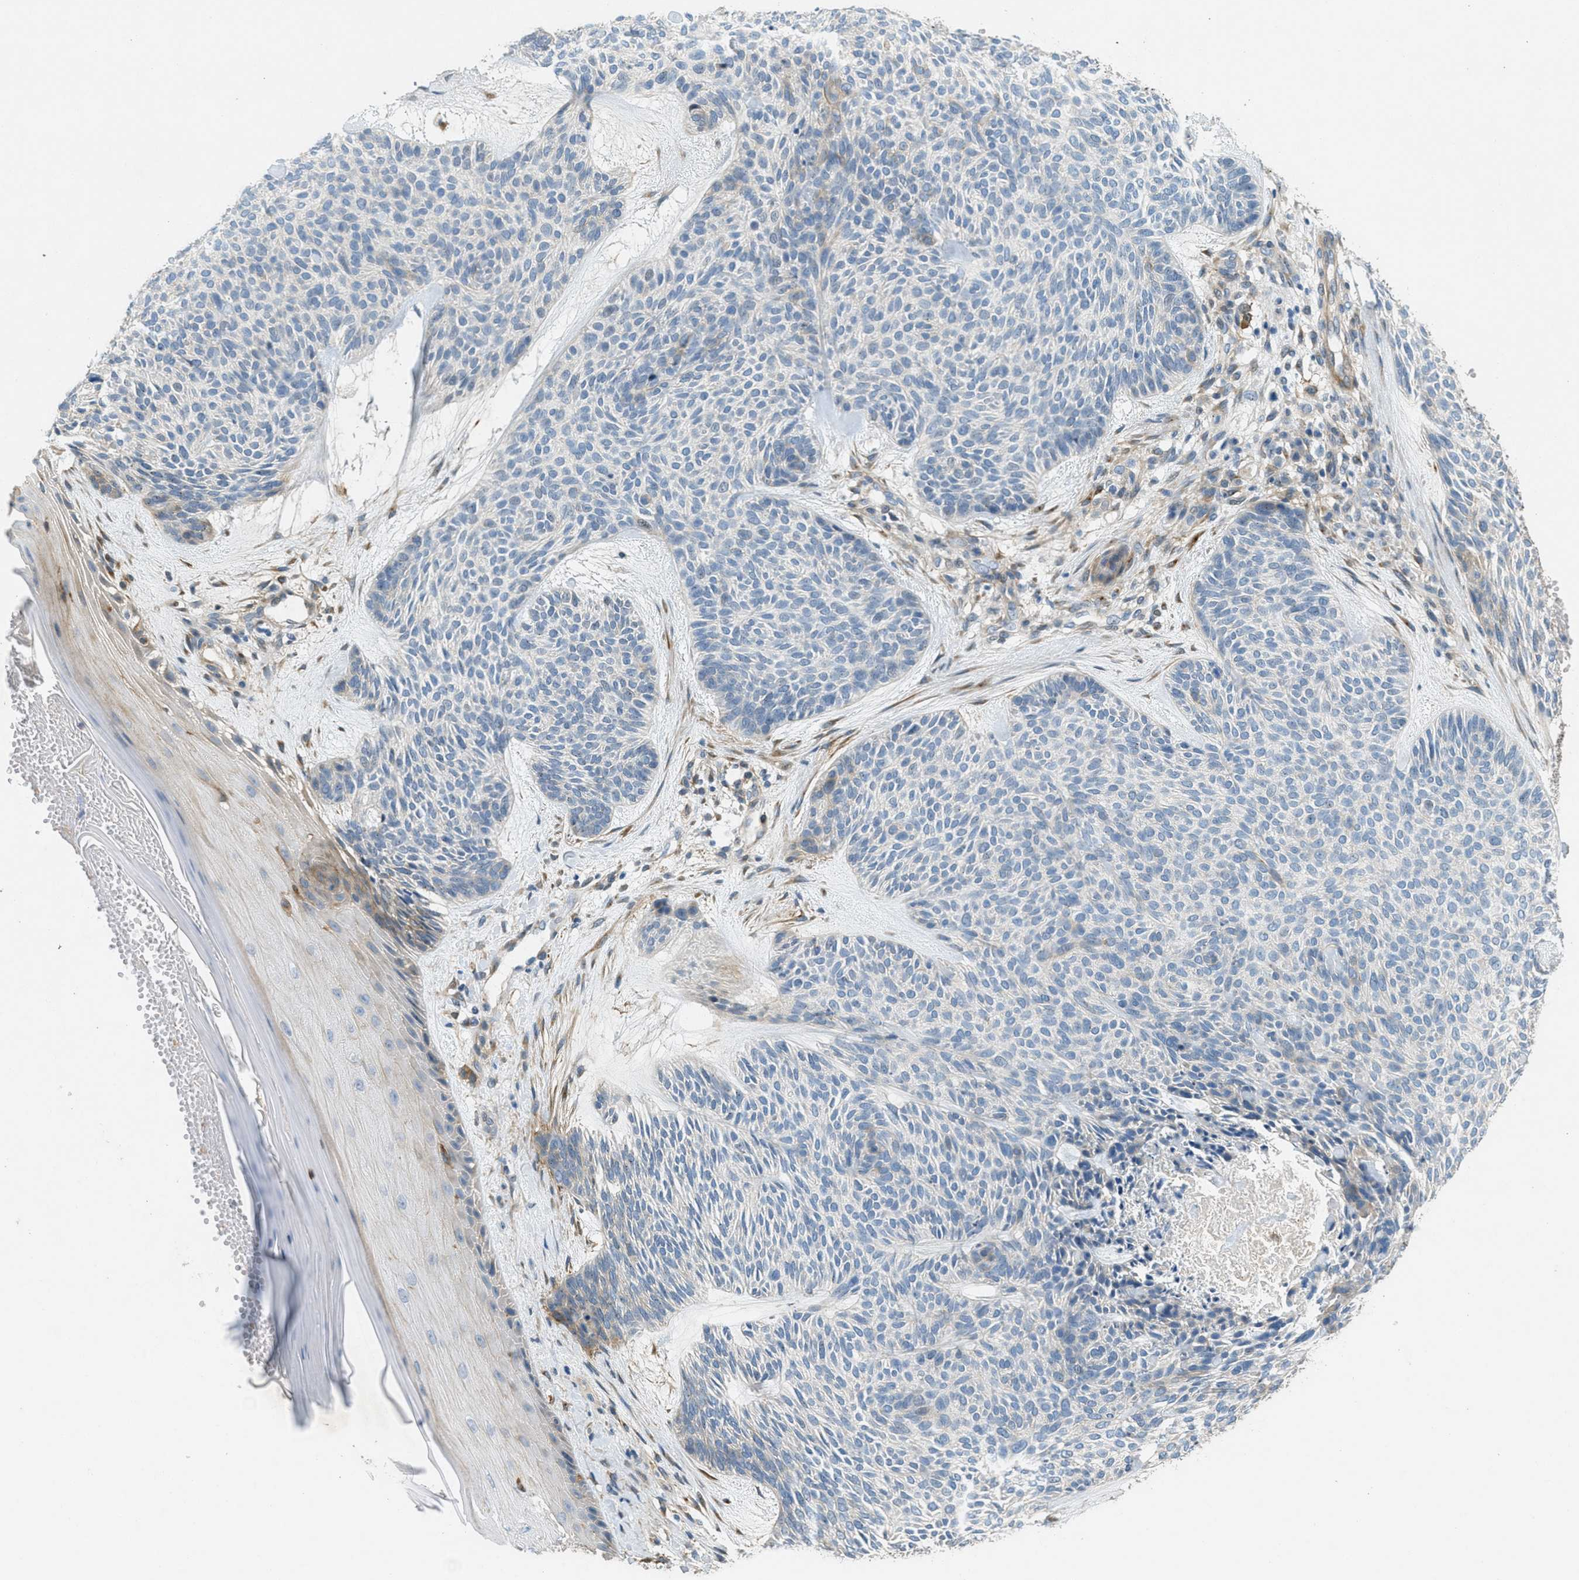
{"staining": {"intensity": "negative", "quantity": "none", "location": "none"}, "tissue": "skin cancer", "cell_type": "Tumor cells", "image_type": "cancer", "snomed": [{"axis": "morphology", "description": "Basal cell carcinoma"}, {"axis": "topography", "description": "Skin"}], "caption": "A high-resolution photomicrograph shows IHC staining of skin basal cell carcinoma, which displays no significant expression in tumor cells. (Brightfield microscopy of DAB (3,3'-diaminobenzidine) IHC at high magnification).", "gene": "ADCY5", "patient": {"sex": "male", "age": 55}}